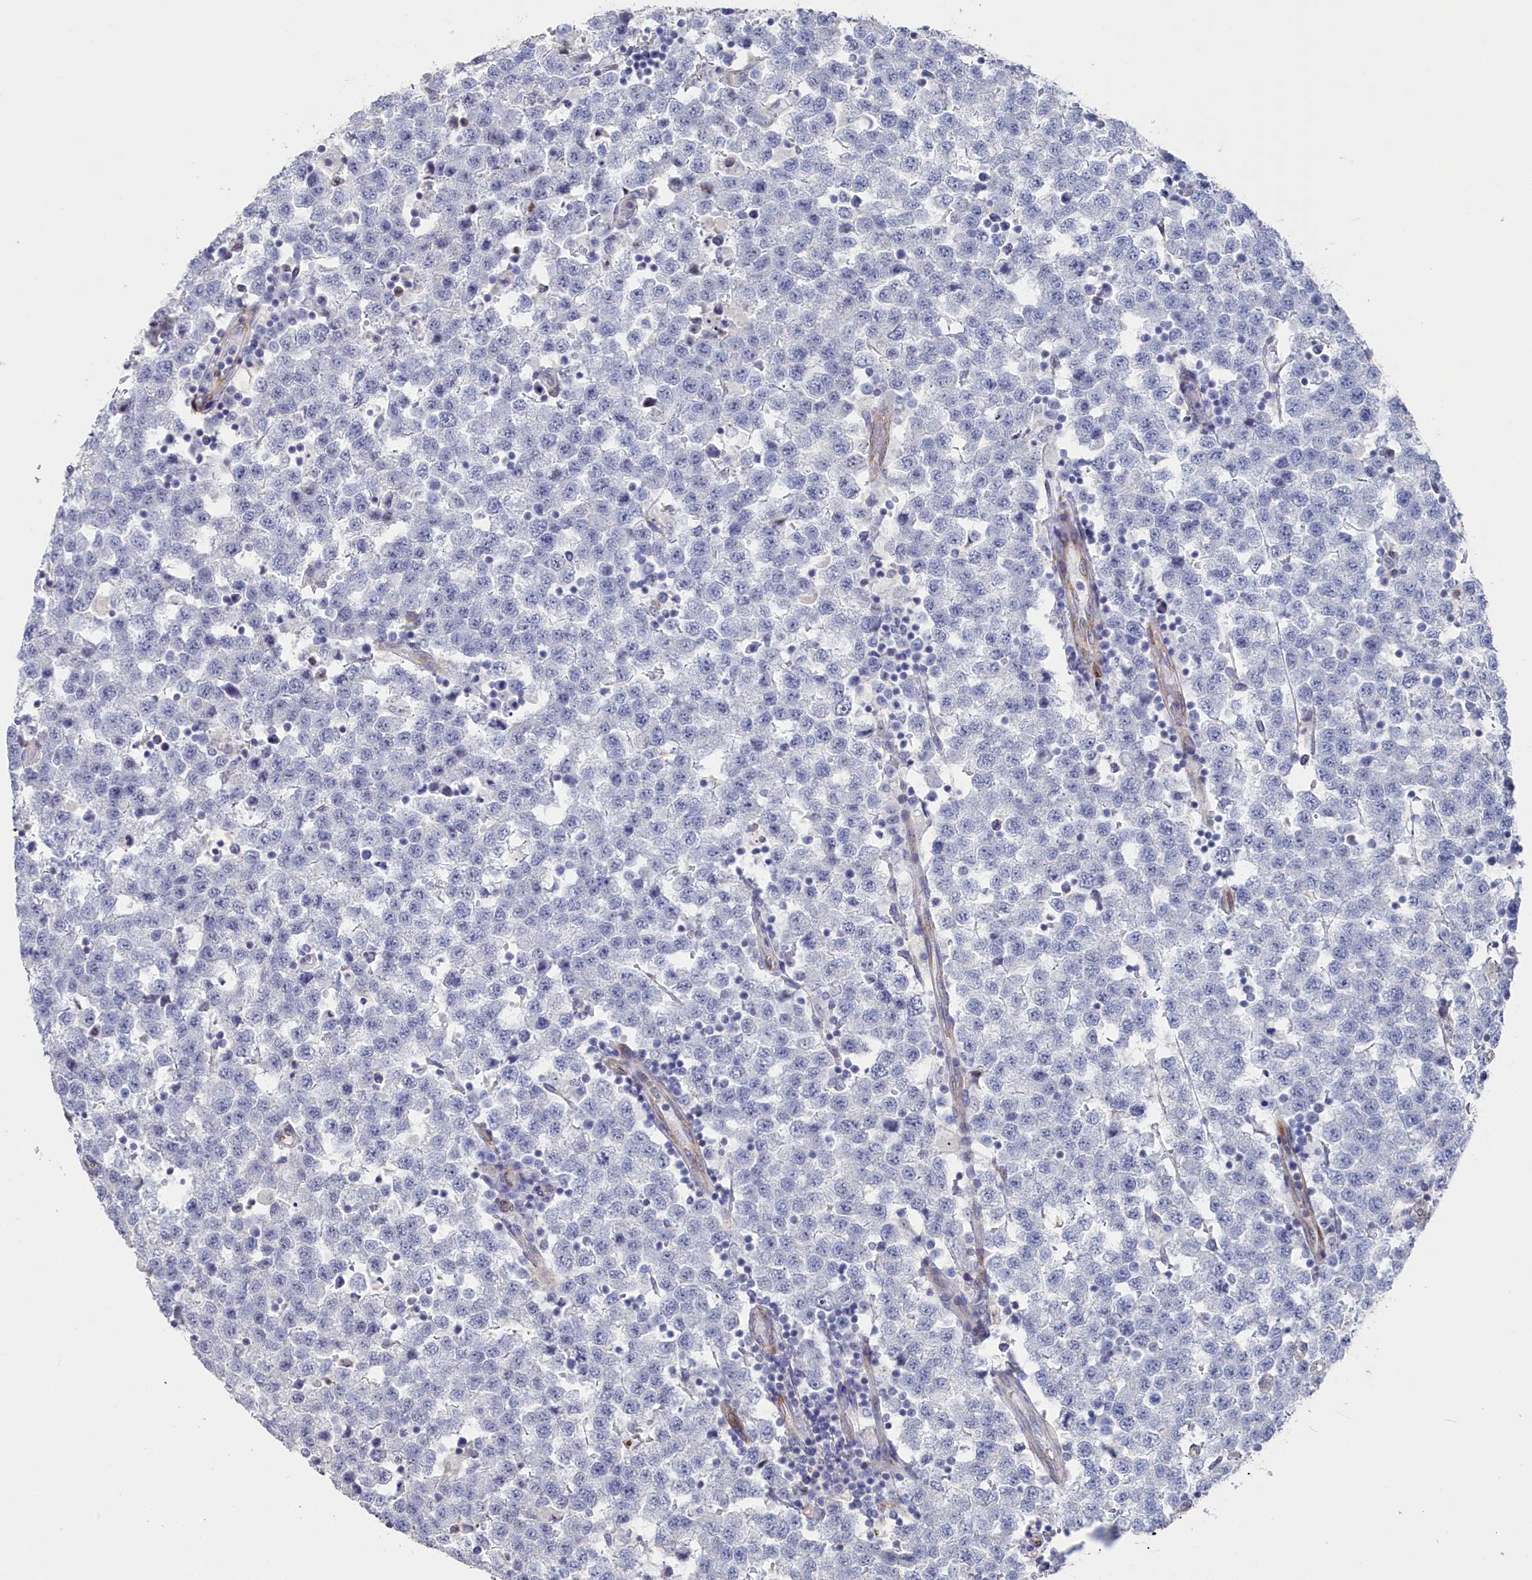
{"staining": {"intensity": "negative", "quantity": "none", "location": "none"}, "tissue": "testis cancer", "cell_type": "Tumor cells", "image_type": "cancer", "snomed": [{"axis": "morphology", "description": "Seminoma, NOS"}, {"axis": "topography", "description": "Testis"}], "caption": "A micrograph of human testis cancer is negative for staining in tumor cells.", "gene": "SEMG2", "patient": {"sex": "male", "age": 34}}